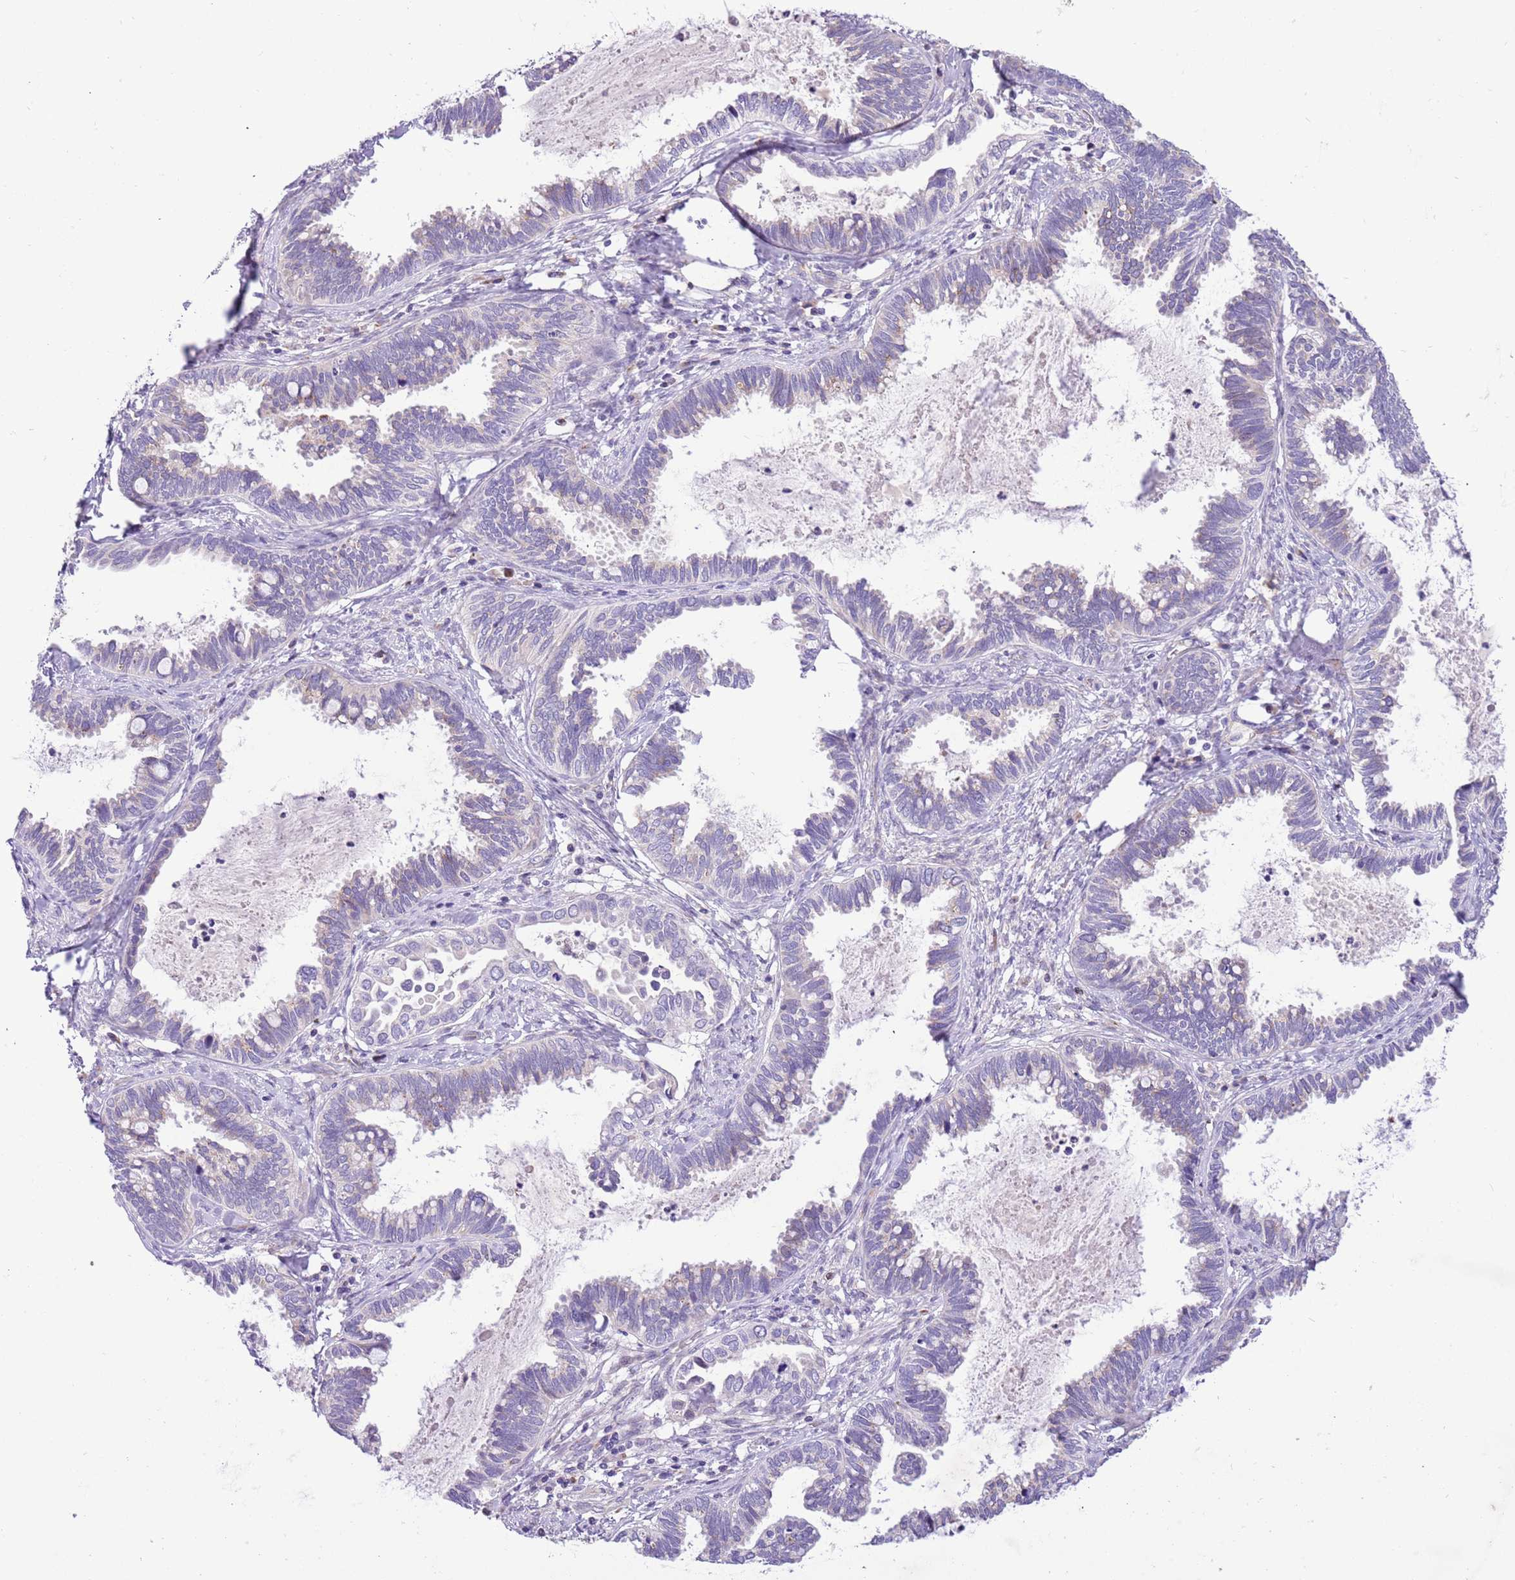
{"staining": {"intensity": "negative", "quantity": "none", "location": "none"}, "tissue": "cervical cancer", "cell_type": "Tumor cells", "image_type": "cancer", "snomed": [{"axis": "morphology", "description": "Adenocarcinoma, NOS"}, {"axis": "topography", "description": "Cervix"}], "caption": "The micrograph displays no significant expression in tumor cells of cervical adenocarcinoma.", "gene": "COX17", "patient": {"sex": "female", "age": 37}}